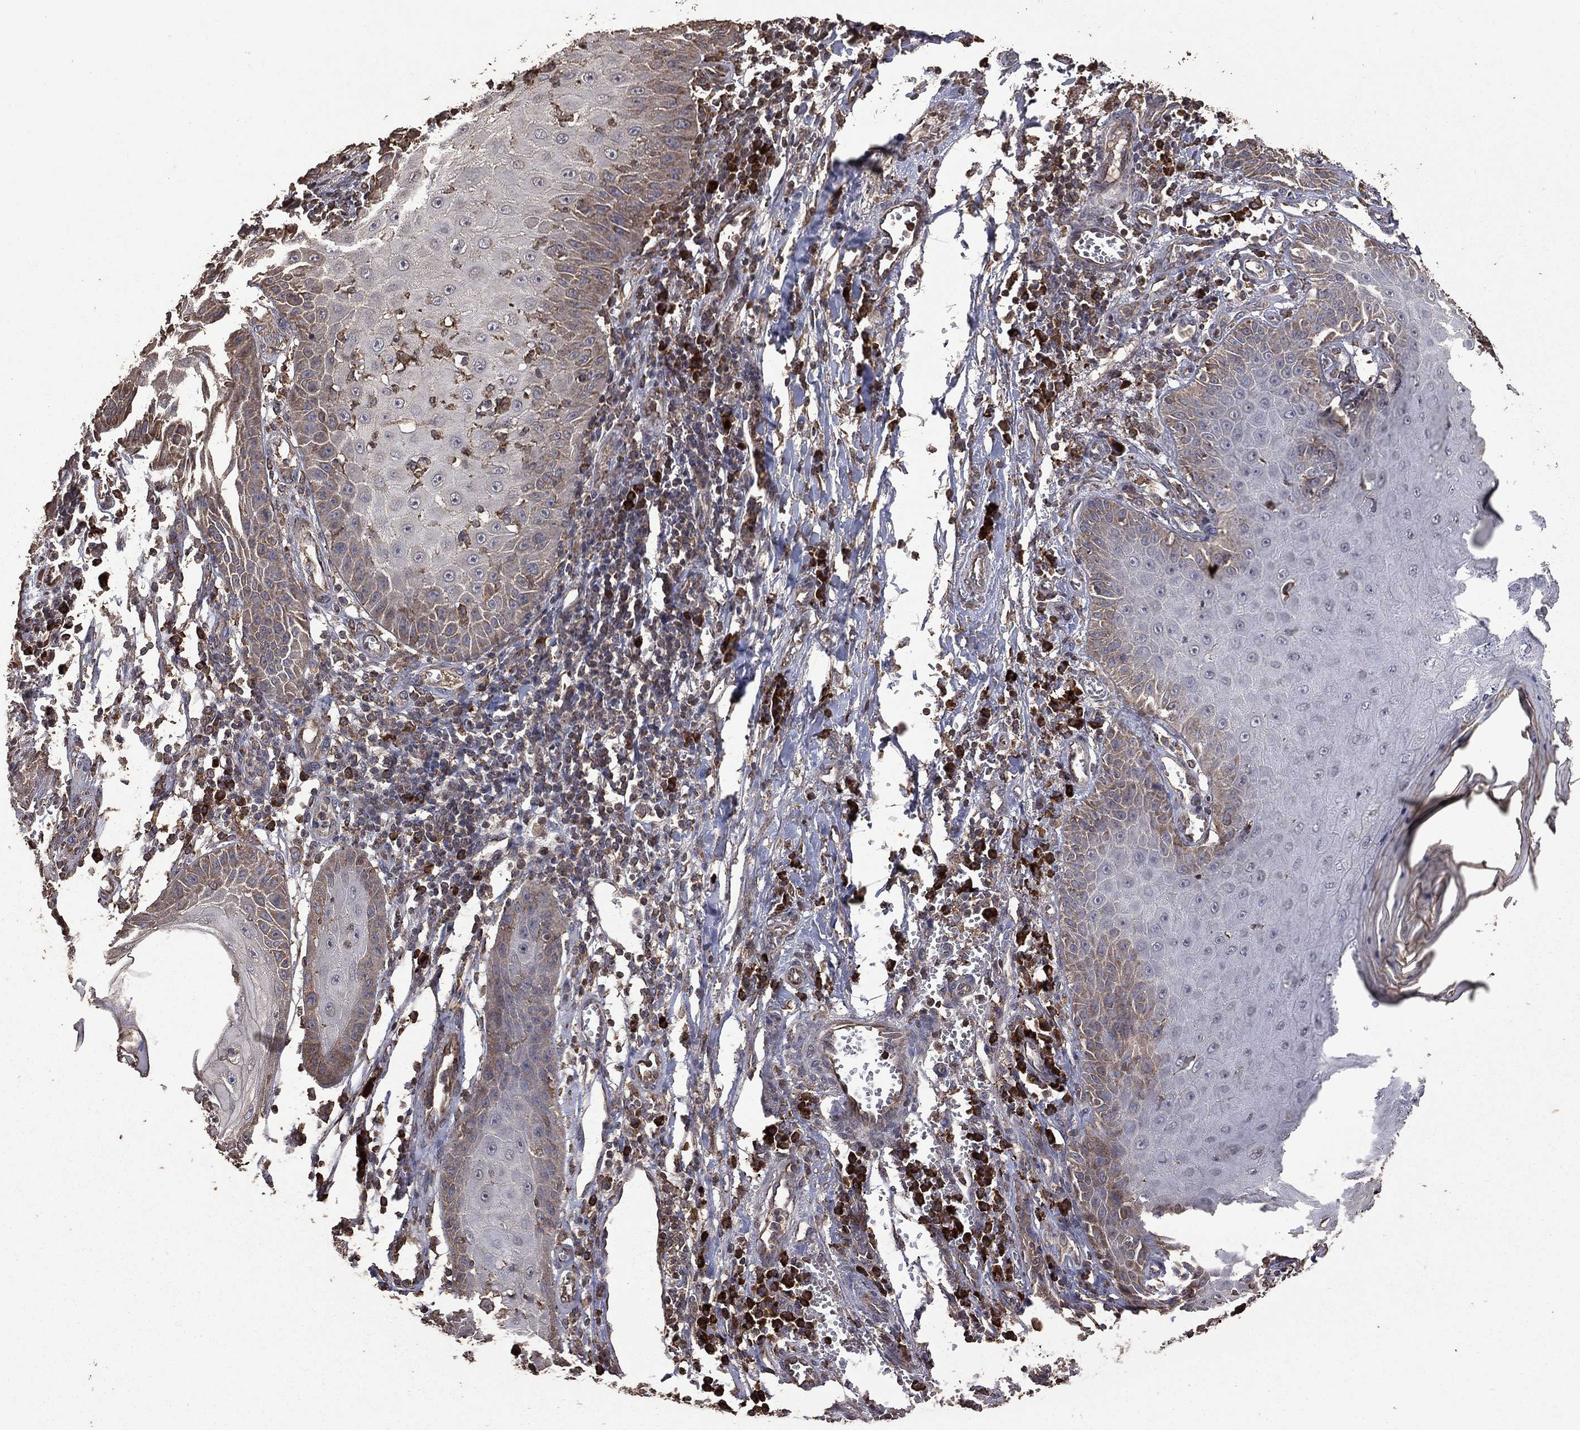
{"staining": {"intensity": "weak", "quantity": "<25%", "location": "cytoplasmic/membranous"}, "tissue": "skin cancer", "cell_type": "Tumor cells", "image_type": "cancer", "snomed": [{"axis": "morphology", "description": "Squamous cell carcinoma, NOS"}, {"axis": "topography", "description": "Skin"}], "caption": "Squamous cell carcinoma (skin) stained for a protein using immunohistochemistry (IHC) demonstrates no positivity tumor cells.", "gene": "METTL27", "patient": {"sex": "male", "age": 70}}